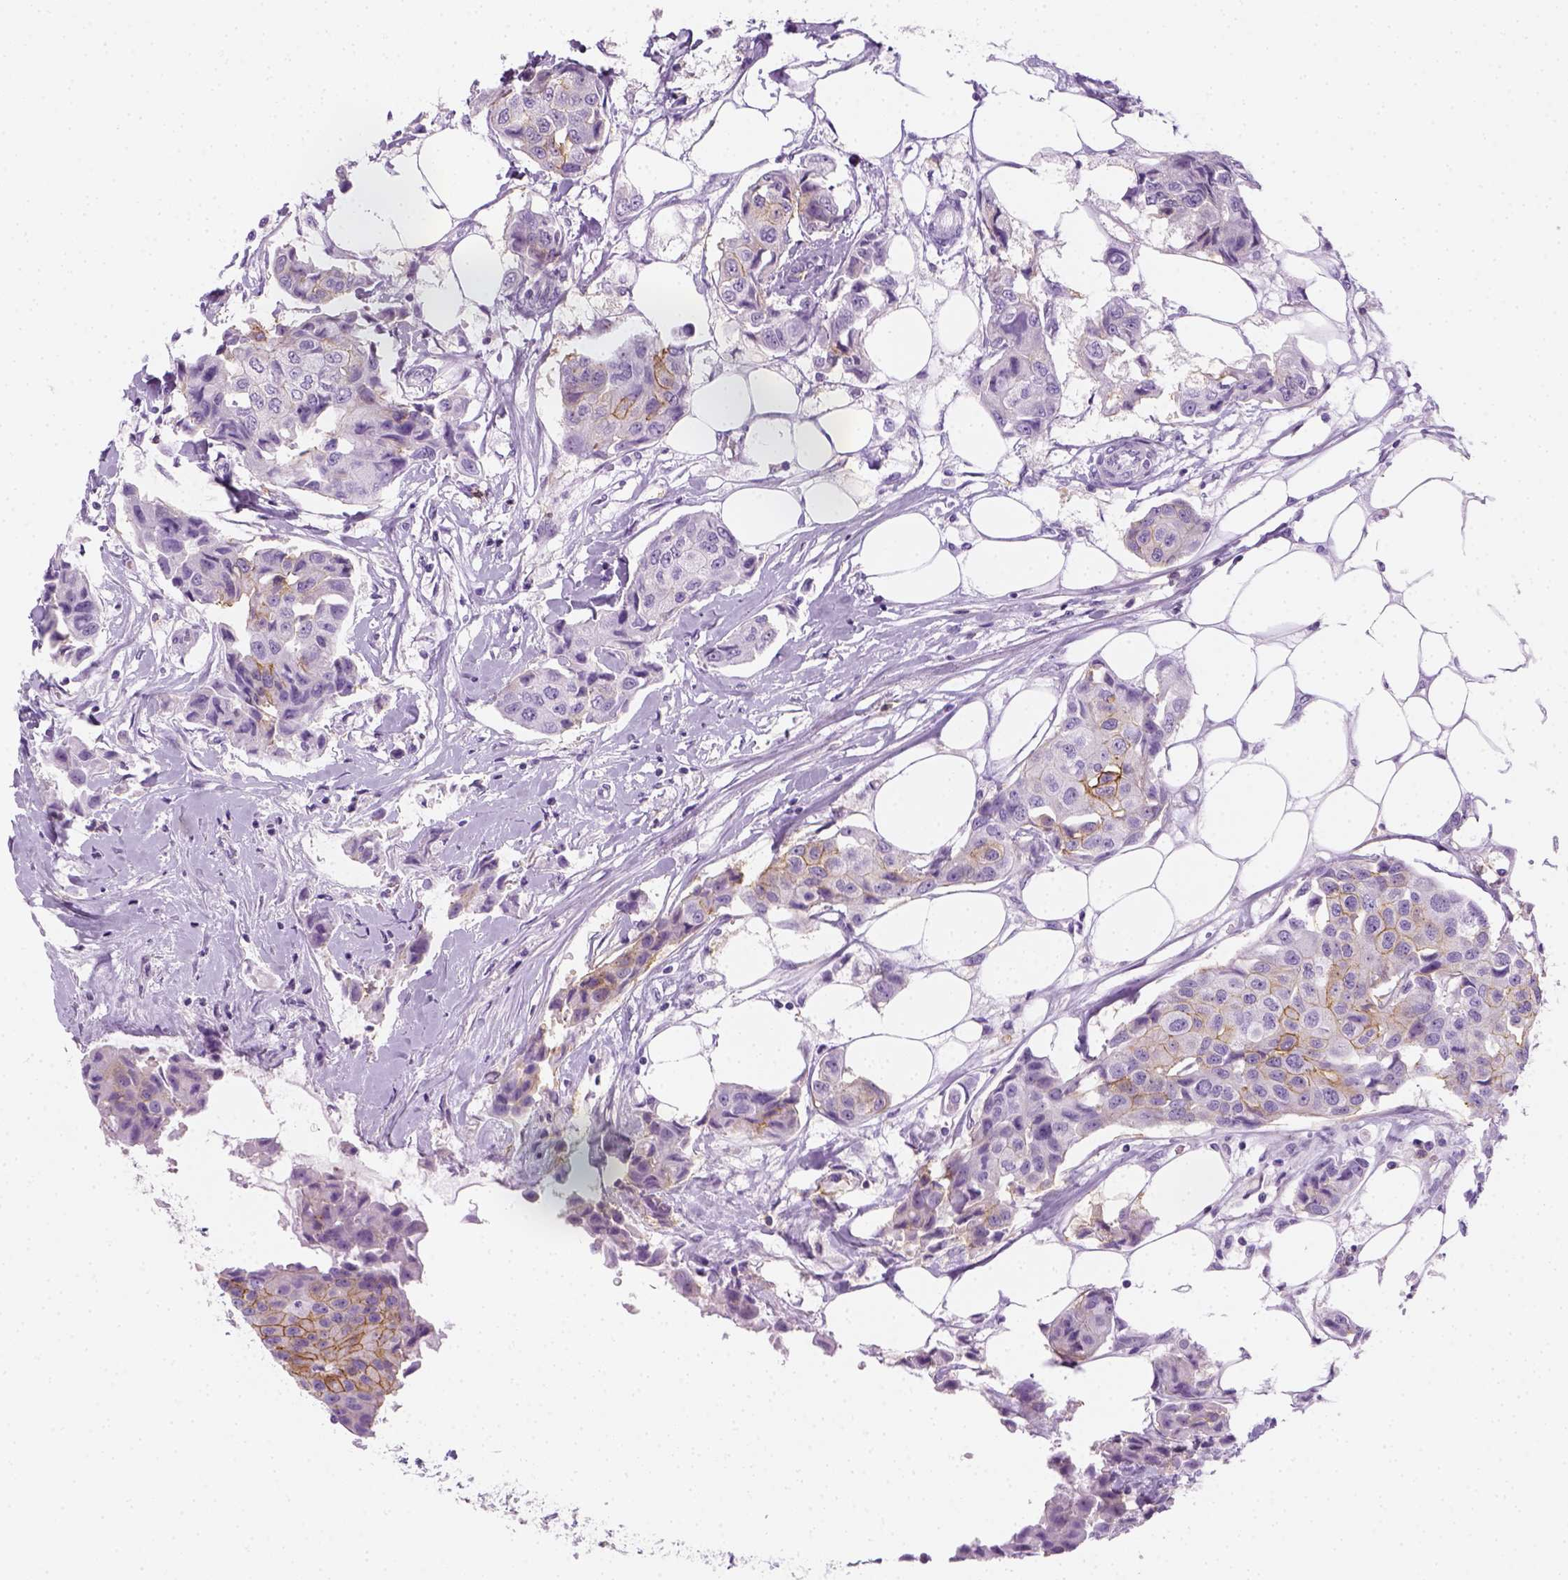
{"staining": {"intensity": "moderate", "quantity": "25%-75%", "location": "cytoplasmic/membranous"}, "tissue": "breast cancer", "cell_type": "Tumor cells", "image_type": "cancer", "snomed": [{"axis": "morphology", "description": "Duct carcinoma"}, {"axis": "topography", "description": "Breast"}, {"axis": "topography", "description": "Lymph node"}], "caption": "IHC (DAB) staining of human breast cancer displays moderate cytoplasmic/membranous protein positivity in approximately 25%-75% of tumor cells.", "gene": "AQP3", "patient": {"sex": "female", "age": 80}}